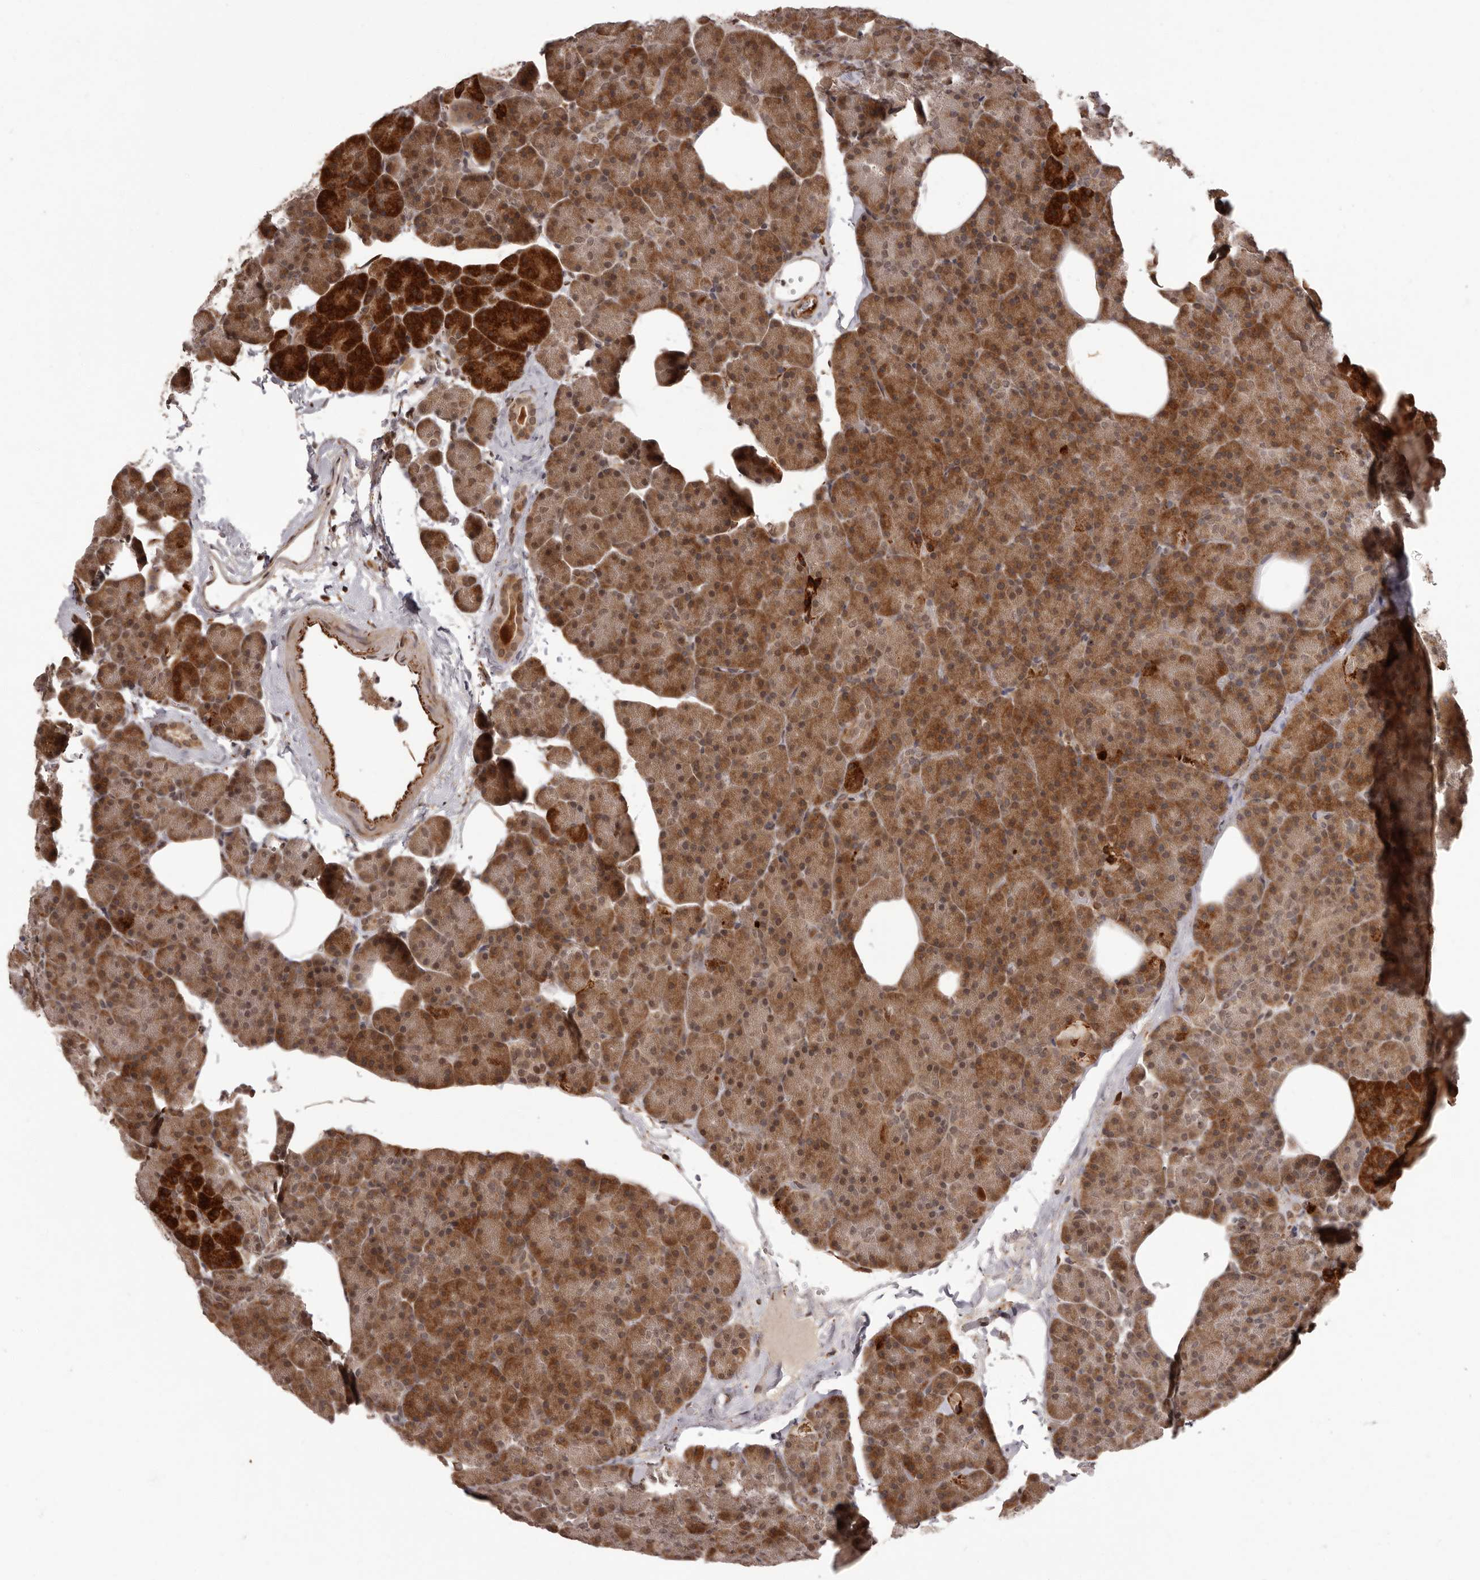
{"staining": {"intensity": "strong", "quantity": ">75%", "location": "cytoplasmic/membranous,nuclear"}, "tissue": "pancreas", "cell_type": "Exocrine glandular cells", "image_type": "normal", "snomed": [{"axis": "morphology", "description": "Normal tissue, NOS"}, {"axis": "morphology", "description": "Carcinoid, malignant, NOS"}, {"axis": "topography", "description": "Pancreas"}], "caption": "A histopathology image of human pancreas stained for a protein reveals strong cytoplasmic/membranous,nuclear brown staining in exocrine glandular cells.", "gene": "IL32", "patient": {"sex": "female", "age": 35}}